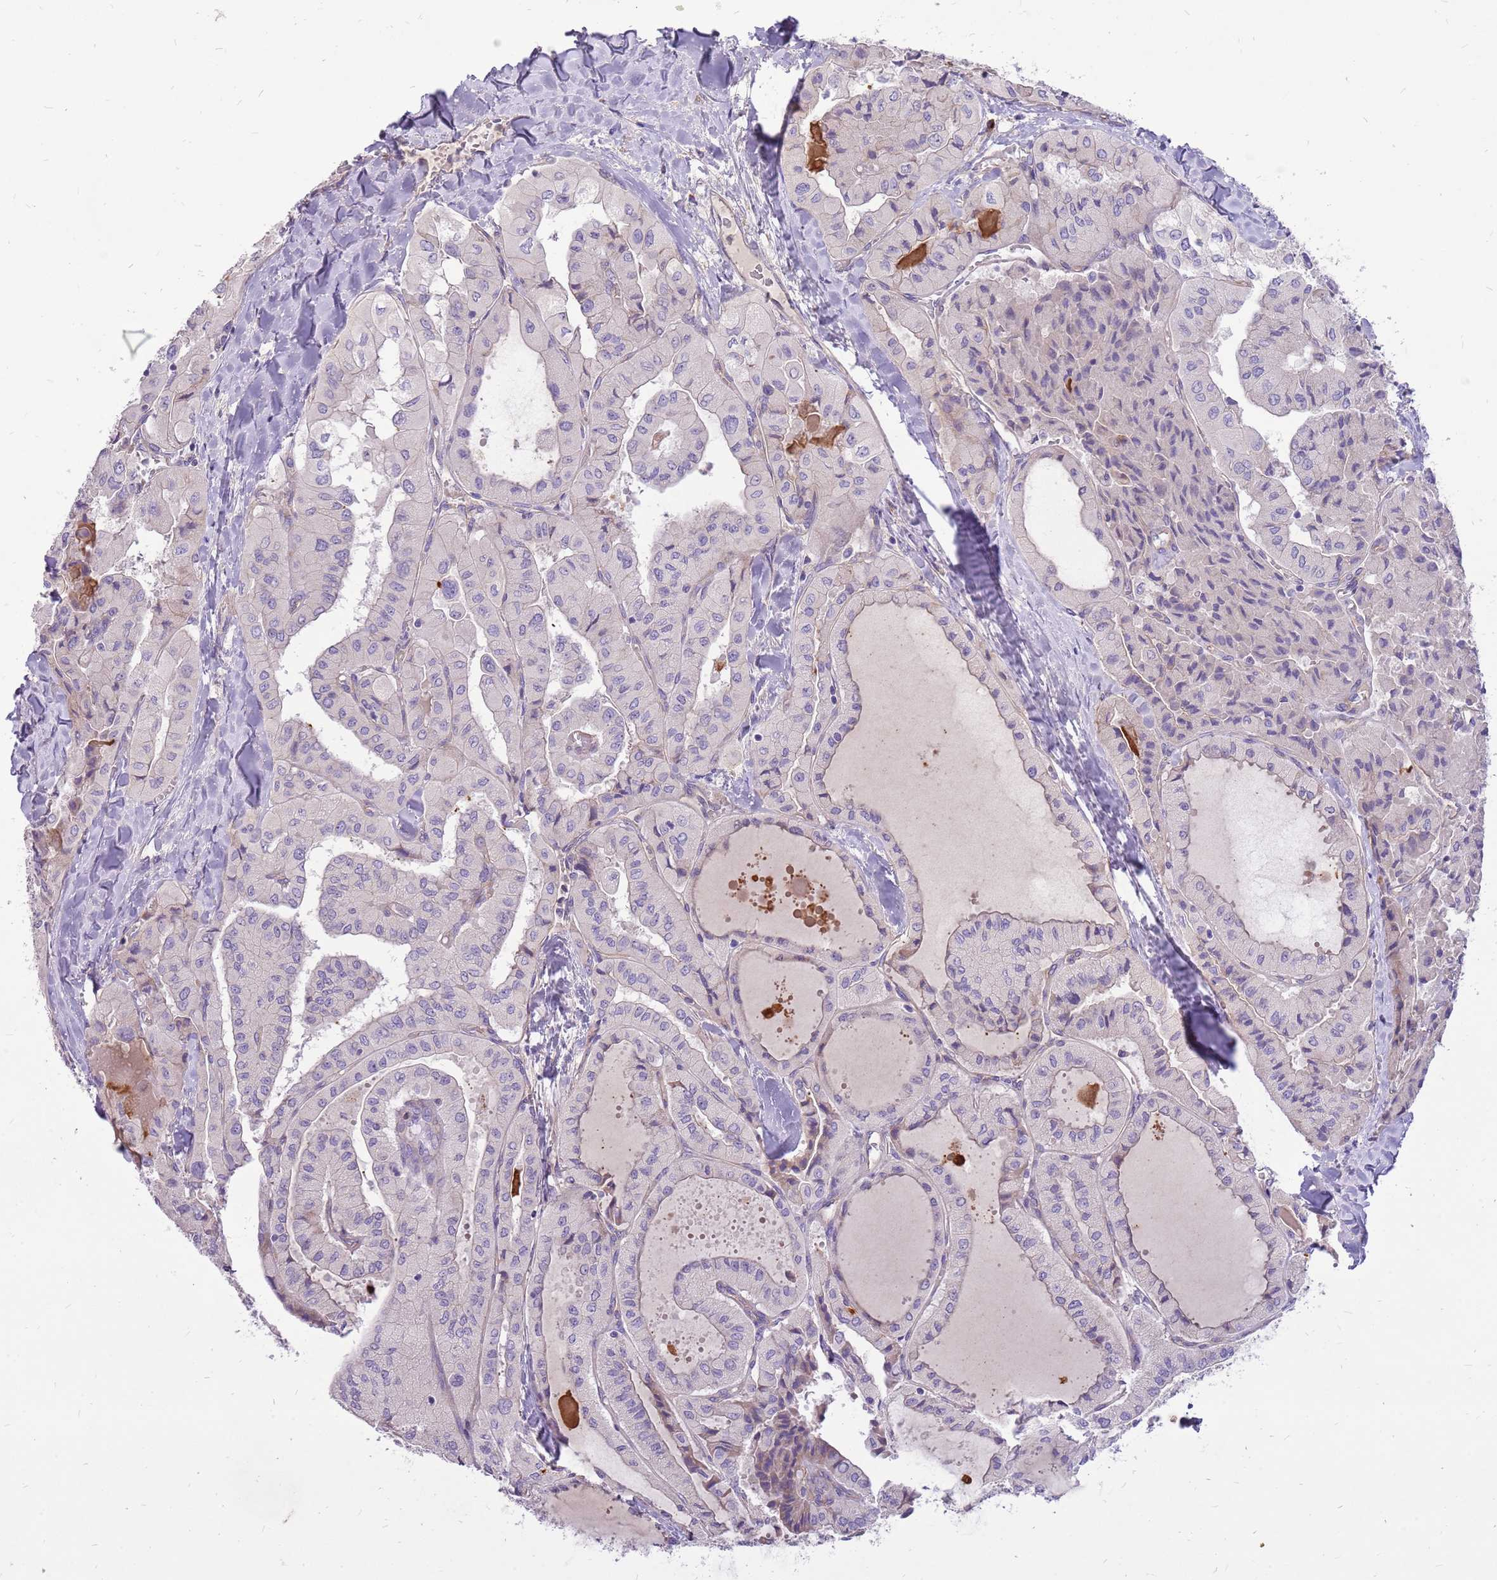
{"staining": {"intensity": "negative", "quantity": "none", "location": "none"}, "tissue": "thyroid cancer", "cell_type": "Tumor cells", "image_type": "cancer", "snomed": [{"axis": "morphology", "description": "Normal tissue, NOS"}, {"axis": "morphology", "description": "Papillary adenocarcinoma, NOS"}, {"axis": "topography", "description": "Thyroid gland"}], "caption": "Thyroid cancer was stained to show a protein in brown. There is no significant positivity in tumor cells. (DAB (3,3'-diaminobenzidine) immunohistochemistry, high magnification).", "gene": "NTN4", "patient": {"sex": "female", "age": 59}}